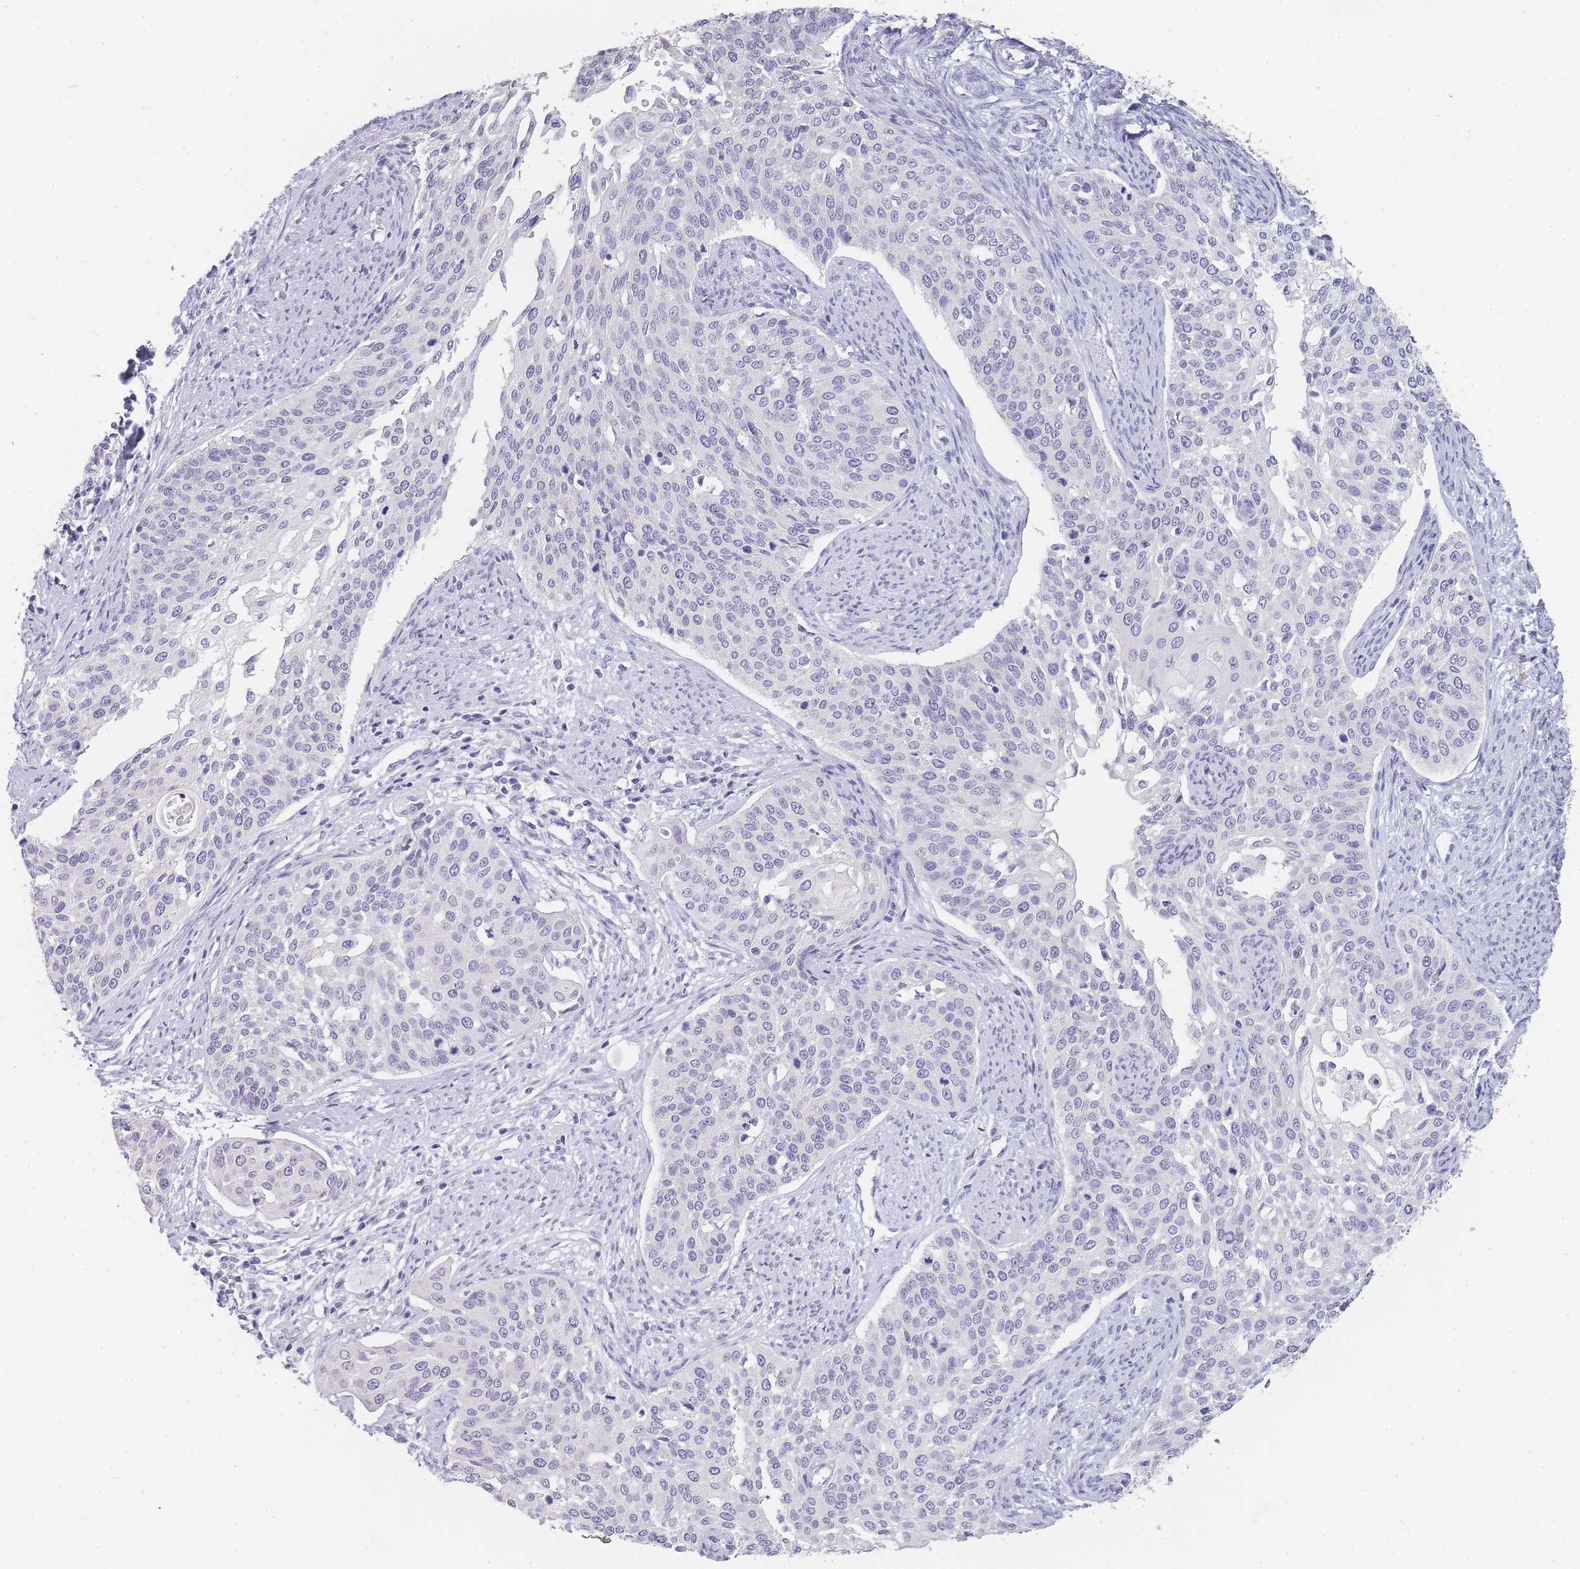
{"staining": {"intensity": "negative", "quantity": "none", "location": "none"}, "tissue": "cervical cancer", "cell_type": "Tumor cells", "image_type": "cancer", "snomed": [{"axis": "morphology", "description": "Squamous cell carcinoma, NOS"}, {"axis": "topography", "description": "Cervix"}], "caption": "IHC photomicrograph of neoplastic tissue: human cervical cancer (squamous cell carcinoma) stained with DAB (3,3'-diaminobenzidine) exhibits no significant protein expression in tumor cells. (Brightfield microscopy of DAB immunohistochemistry (IHC) at high magnification).", "gene": "INS", "patient": {"sex": "female", "age": 44}}